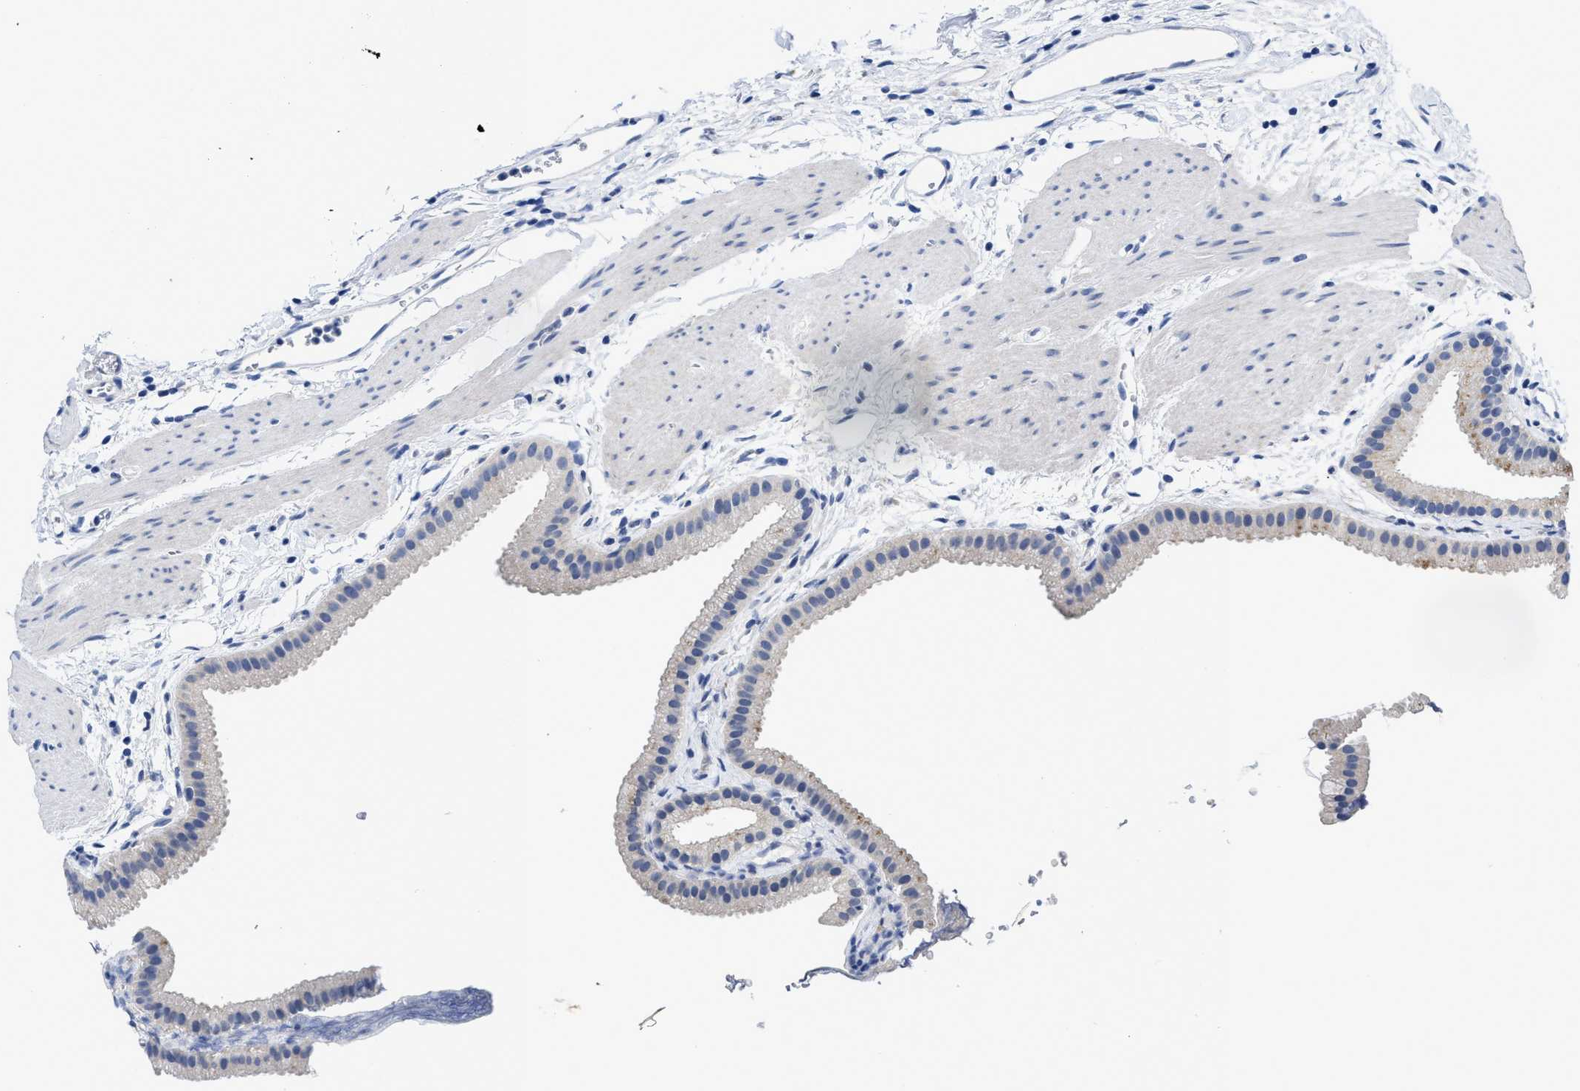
{"staining": {"intensity": "negative", "quantity": "none", "location": "none"}, "tissue": "gallbladder", "cell_type": "Glandular cells", "image_type": "normal", "snomed": [{"axis": "morphology", "description": "Normal tissue, NOS"}, {"axis": "topography", "description": "Gallbladder"}], "caption": "Immunohistochemical staining of unremarkable gallbladder reveals no significant staining in glandular cells. The staining is performed using DAB (3,3'-diaminobenzidine) brown chromogen with nuclei counter-stained in using hematoxylin.", "gene": "PYY", "patient": {"sex": "female", "age": 64}}